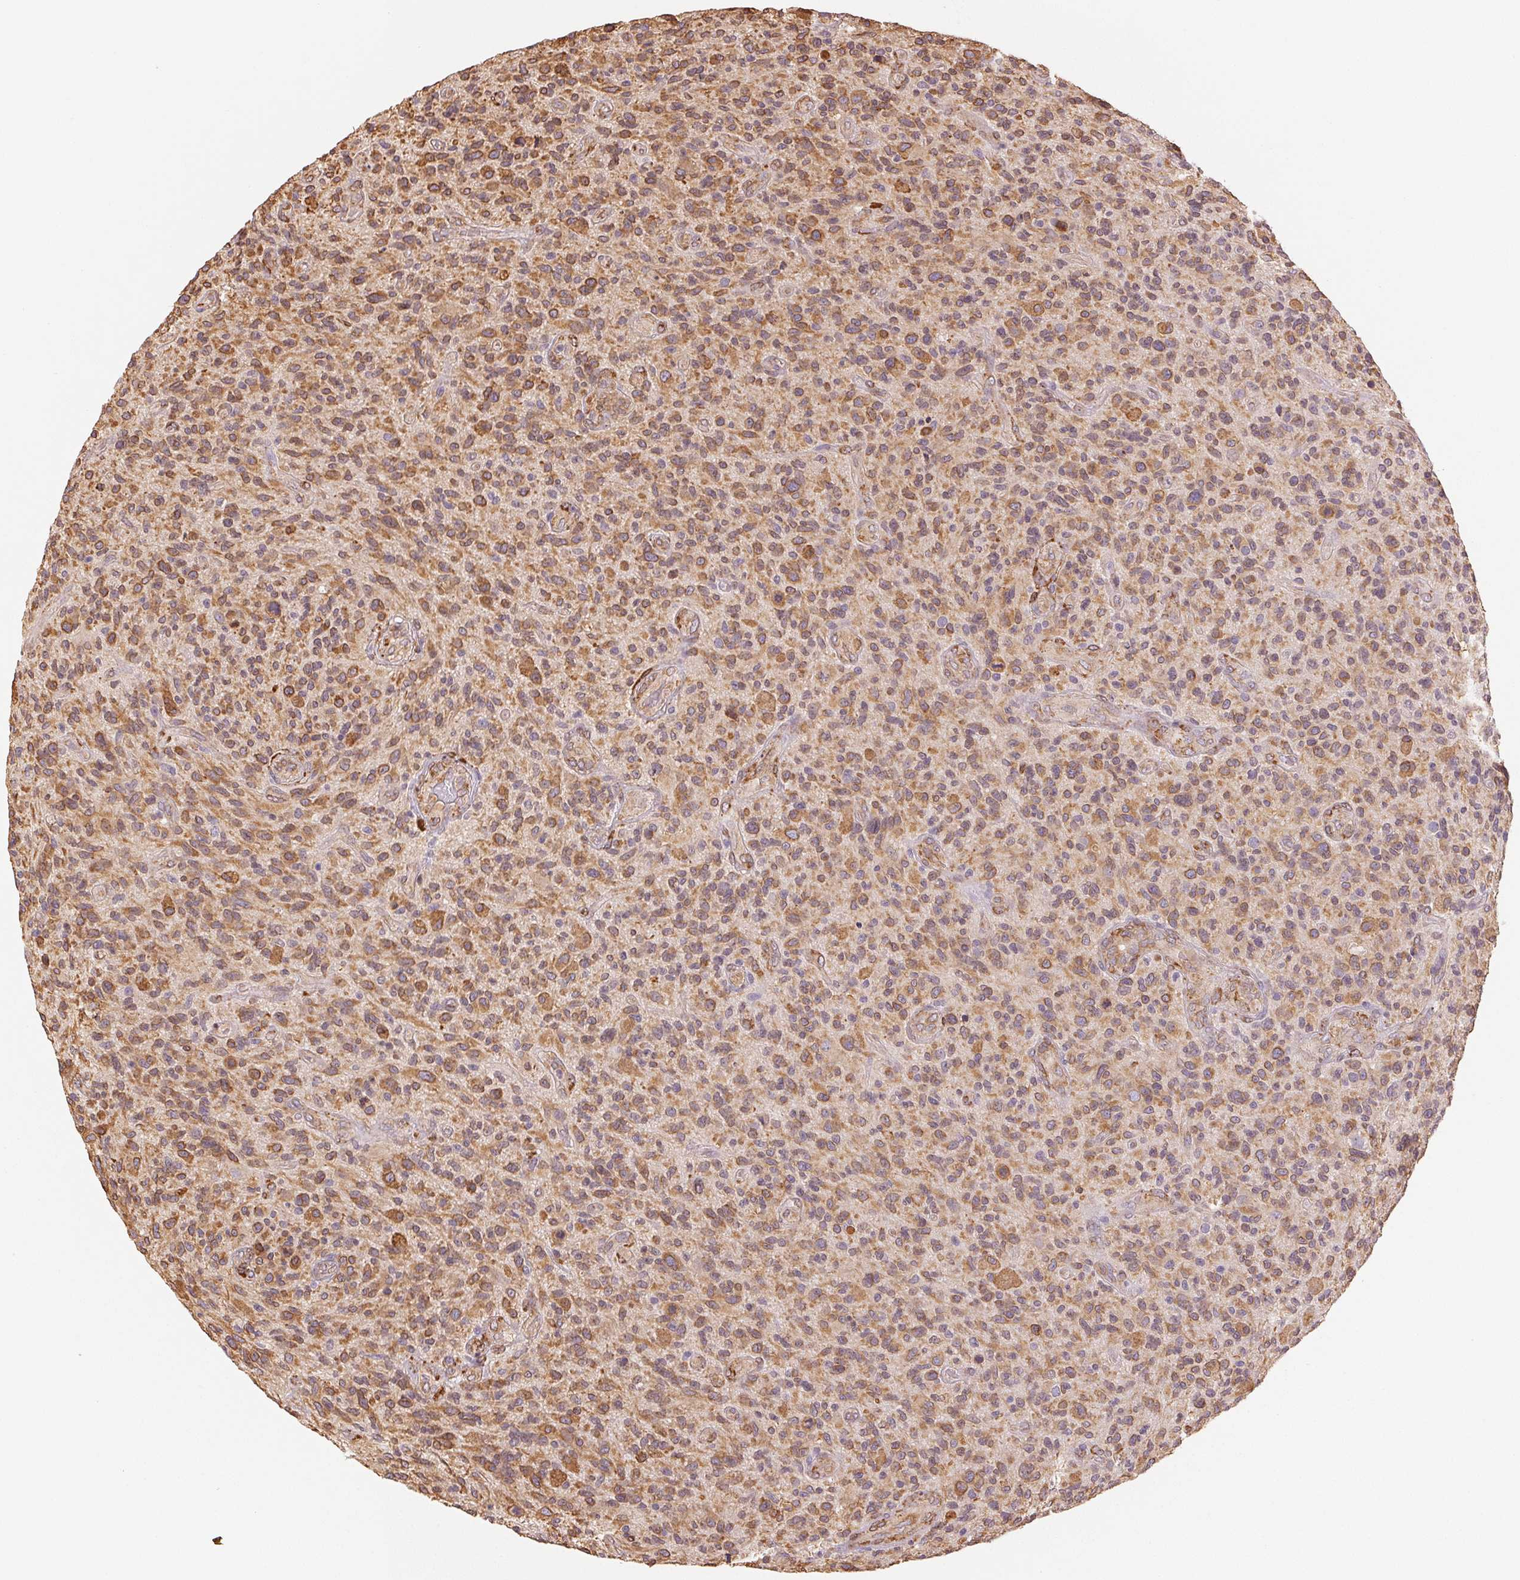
{"staining": {"intensity": "moderate", "quantity": ">75%", "location": "cytoplasmic/membranous"}, "tissue": "glioma", "cell_type": "Tumor cells", "image_type": "cancer", "snomed": [{"axis": "morphology", "description": "Glioma, malignant, High grade"}, {"axis": "topography", "description": "Brain"}], "caption": "Tumor cells demonstrate medium levels of moderate cytoplasmic/membranous expression in approximately >75% of cells in glioma.", "gene": "RCN3", "patient": {"sex": "male", "age": 47}}